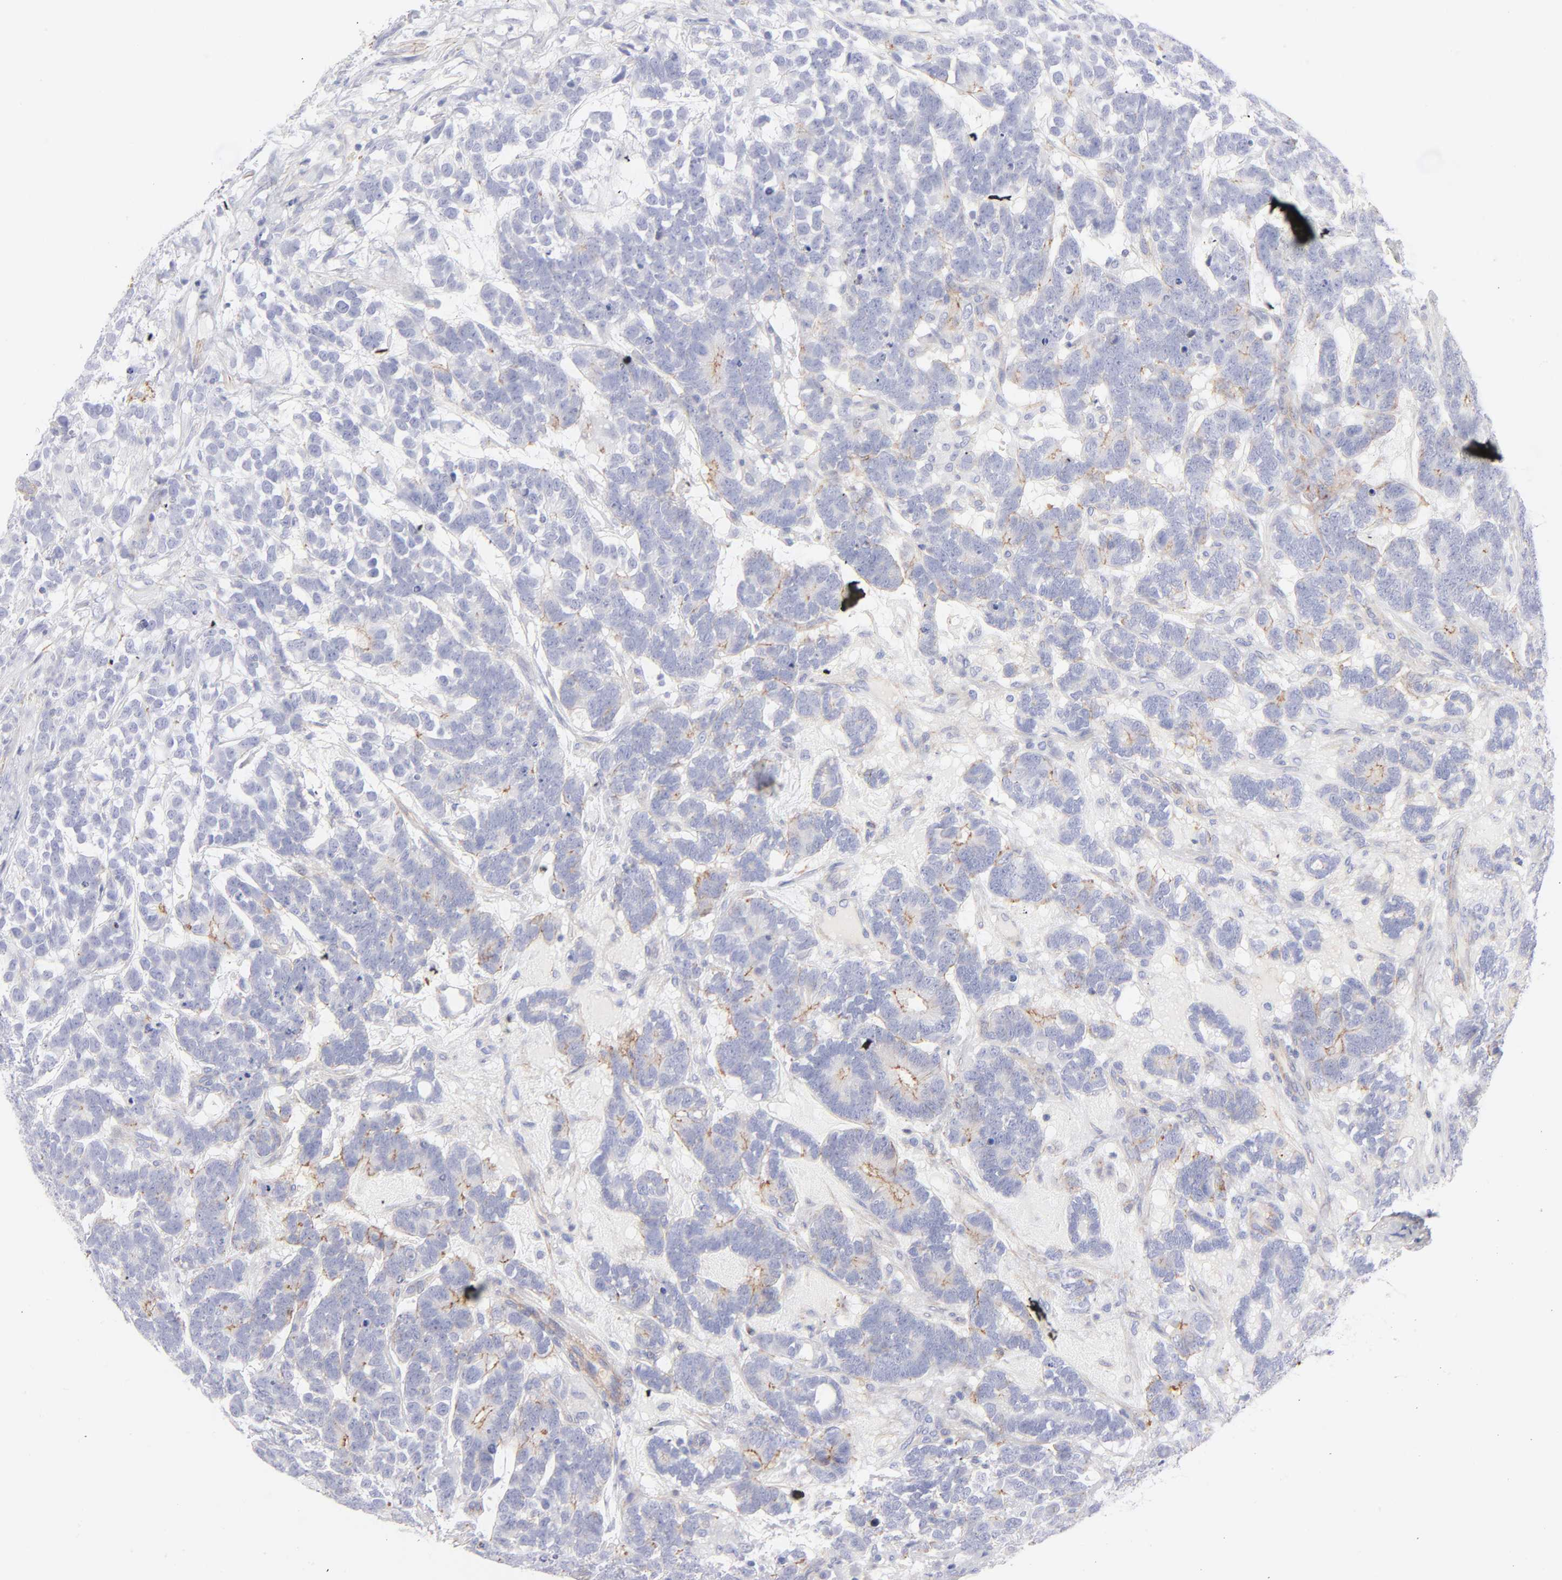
{"staining": {"intensity": "weak", "quantity": "<25%", "location": "cytoplasmic/membranous"}, "tissue": "testis cancer", "cell_type": "Tumor cells", "image_type": "cancer", "snomed": [{"axis": "morphology", "description": "Carcinoma, Embryonal, NOS"}, {"axis": "topography", "description": "Testis"}], "caption": "Immunohistochemistry of human testis embryonal carcinoma reveals no positivity in tumor cells.", "gene": "ACTA2", "patient": {"sex": "male", "age": 26}}